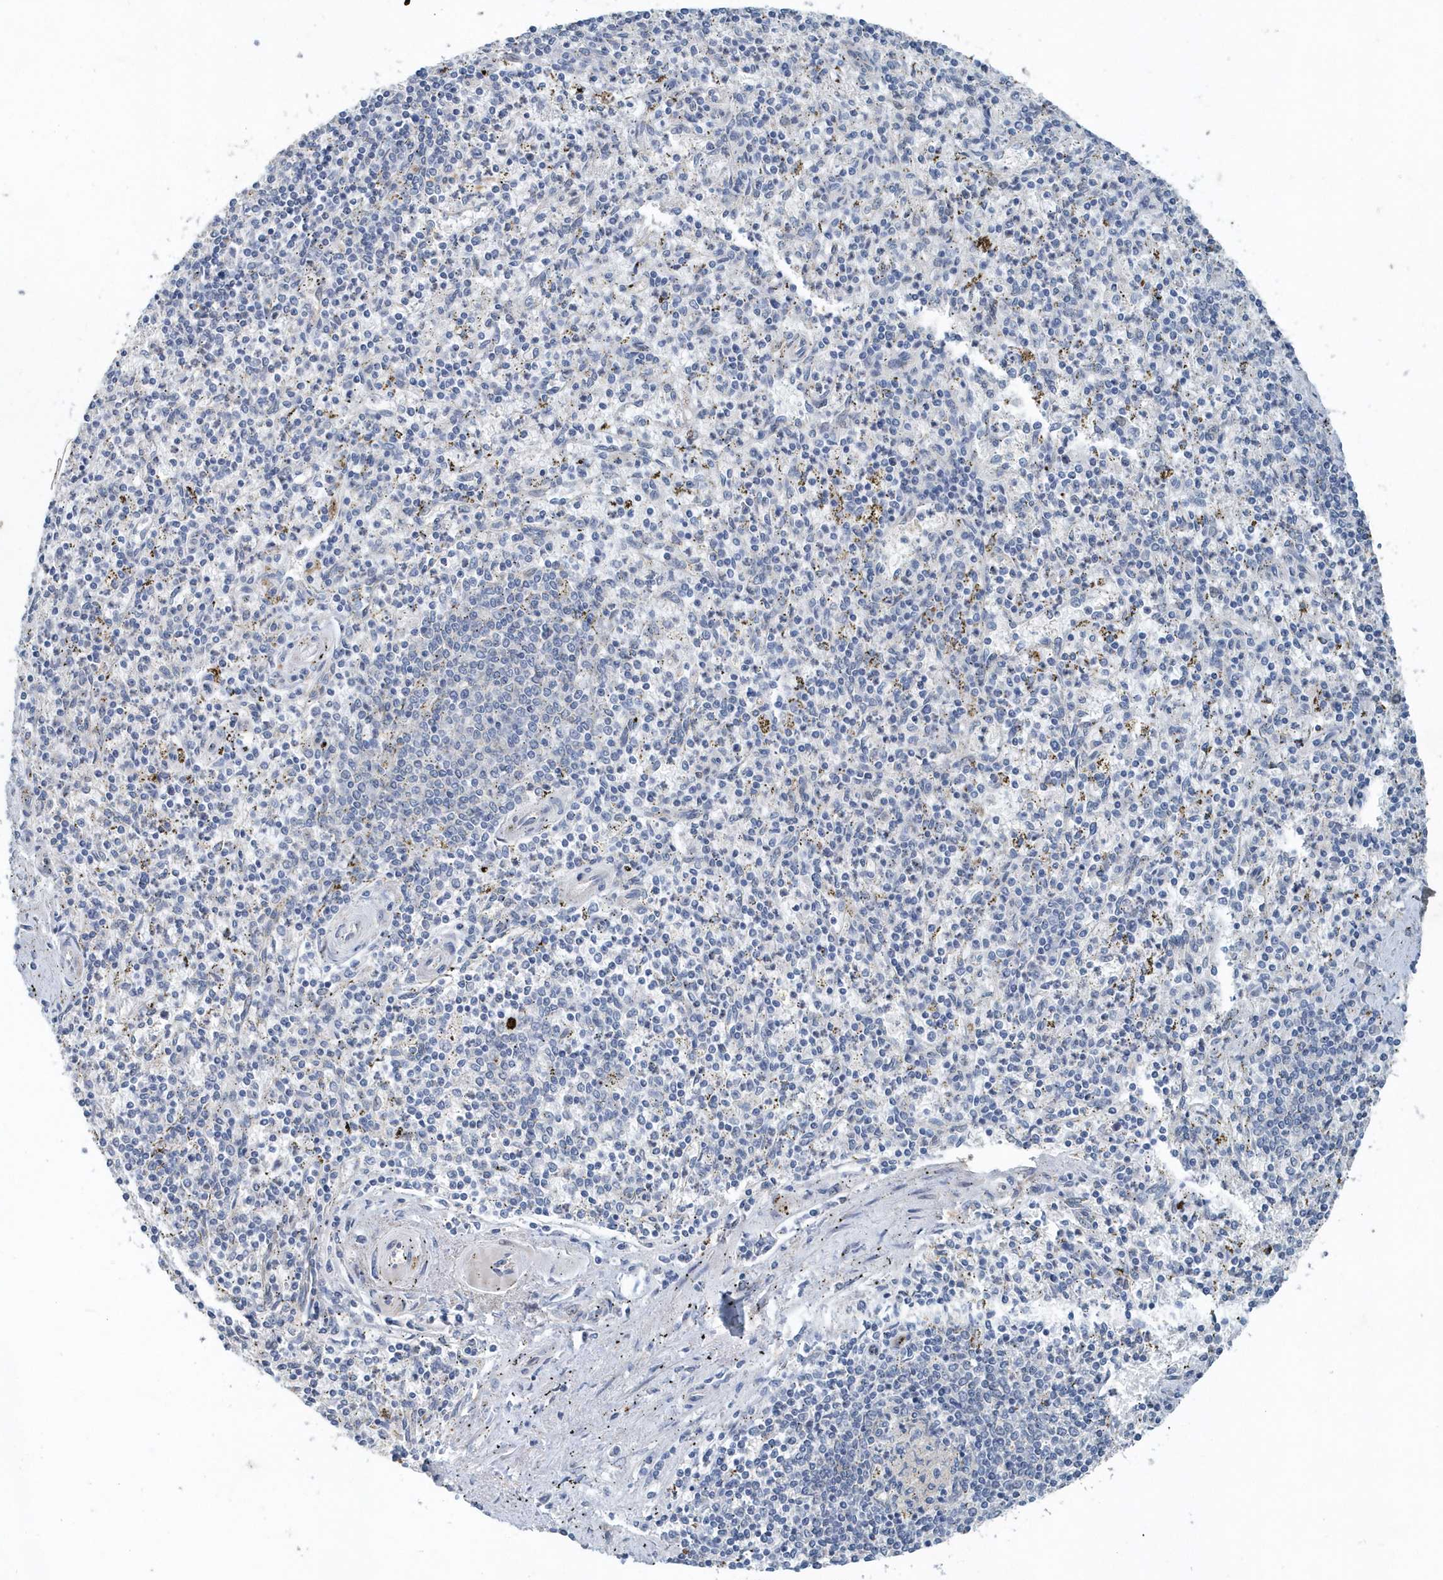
{"staining": {"intensity": "negative", "quantity": "none", "location": "none"}, "tissue": "spleen", "cell_type": "Cells in red pulp", "image_type": "normal", "snomed": [{"axis": "morphology", "description": "Normal tissue, NOS"}, {"axis": "topography", "description": "Spleen"}], "caption": "Immunohistochemical staining of benign human spleen reveals no significant positivity in cells in red pulp.", "gene": "PFN2", "patient": {"sex": "male", "age": 72}}